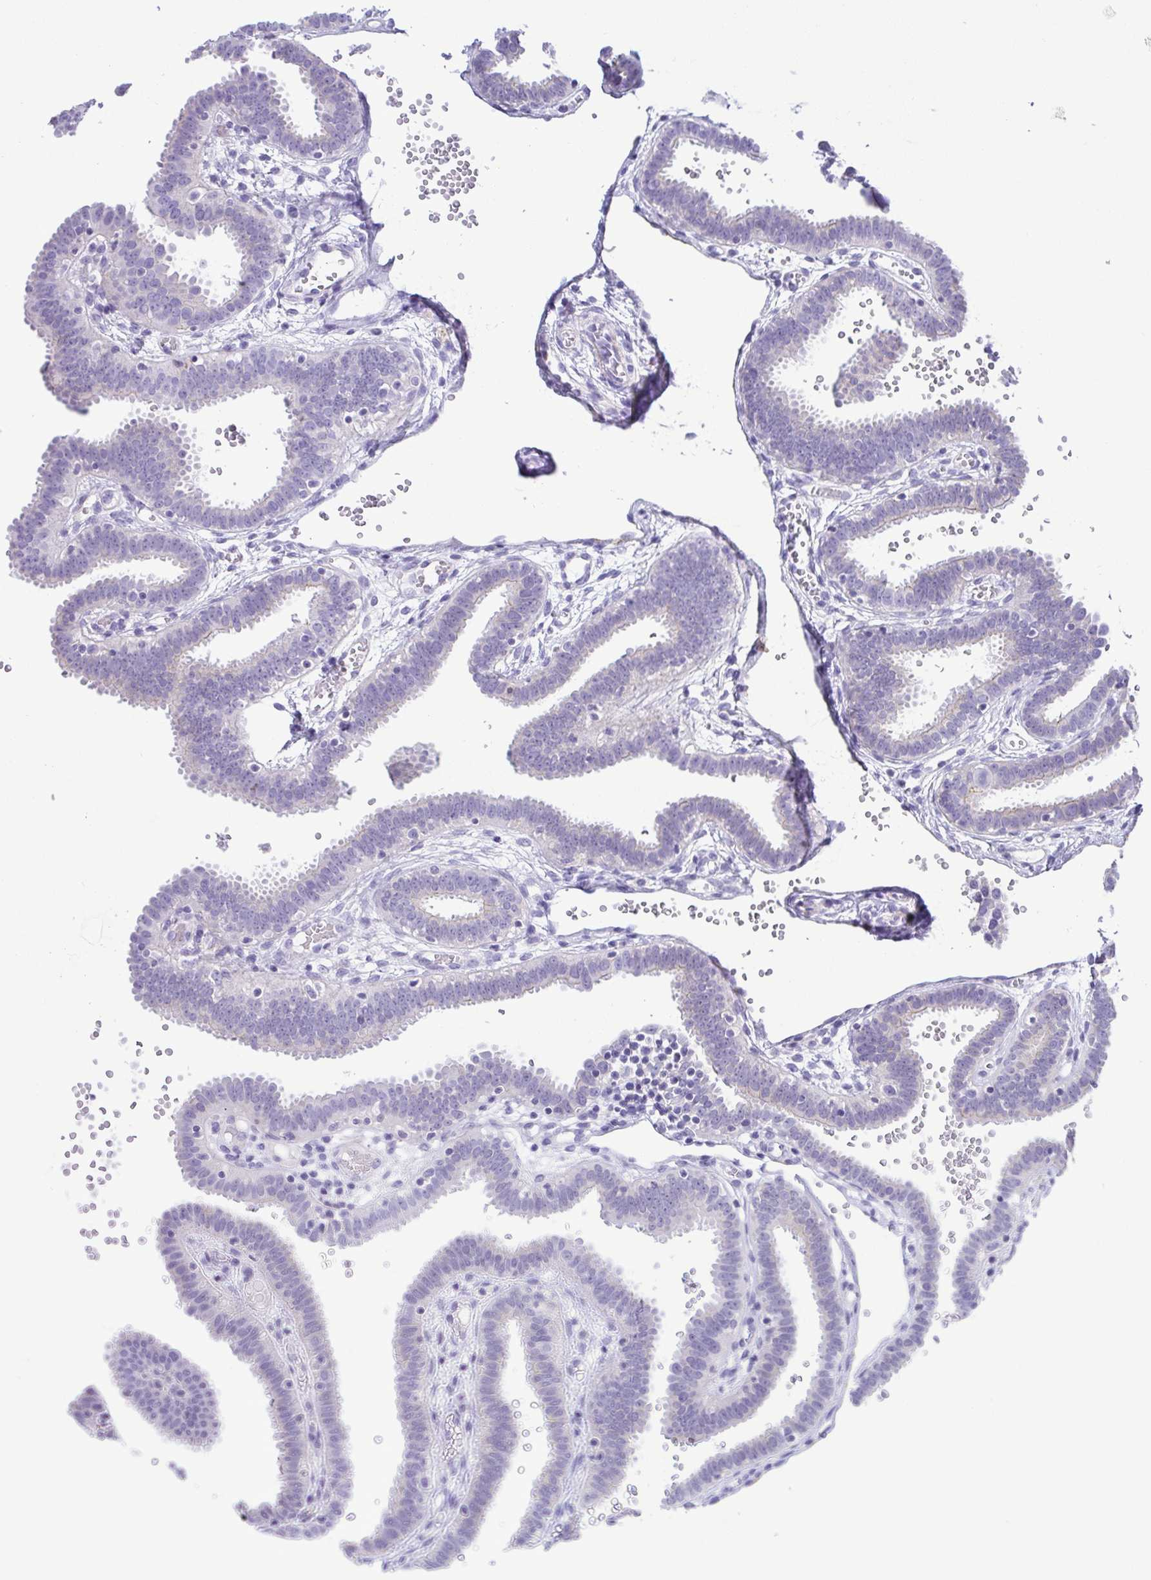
{"staining": {"intensity": "negative", "quantity": "none", "location": "none"}, "tissue": "fallopian tube", "cell_type": "Glandular cells", "image_type": "normal", "snomed": [{"axis": "morphology", "description": "Normal tissue, NOS"}, {"axis": "topography", "description": "Fallopian tube"}], "caption": "An image of human fallopian tube is negative for staining in glandular cells. The staining is performed using DAB (3,3'-diaminobenzidine) brown chromogen with nuclei counter-stained in using hematoxylin.", "gene": "GPR182", "patient": {"sex": "female", "age": 37}}